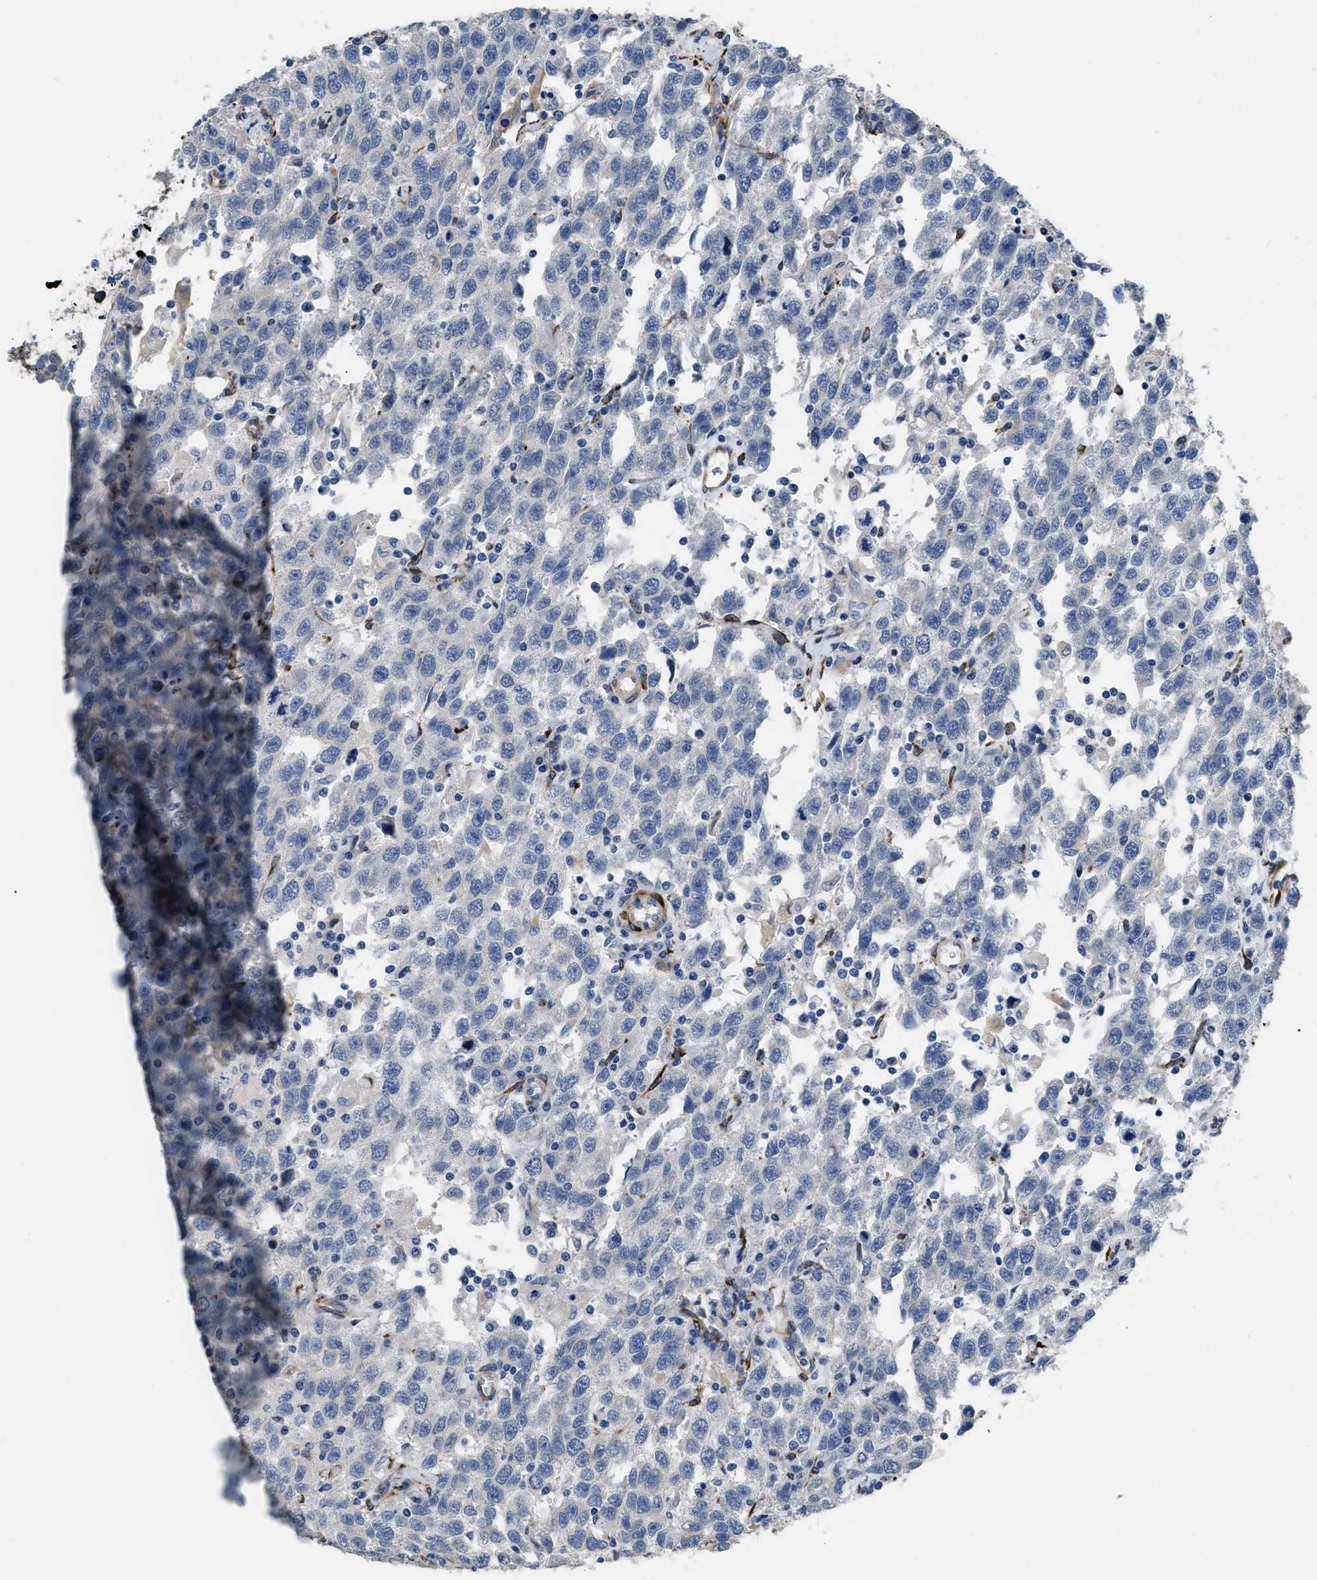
{"staining": {"intensity": "negative", "quantity": "none", "location": "none"}, "tissue": "testis cancer", "cell_type": "Tumor cells", "image_type": "cancer", "snomed": [{"axis": "morphology", "description": "Seminoma, NOS"}, {"axis": "topography", "description": "Testis"}], "caption": "Immunohistochemistry of testis seminoma demonstrates no expression in tumor cells.", "gene": "SQLE", "patient": {"sex": "male", "age": 41}}